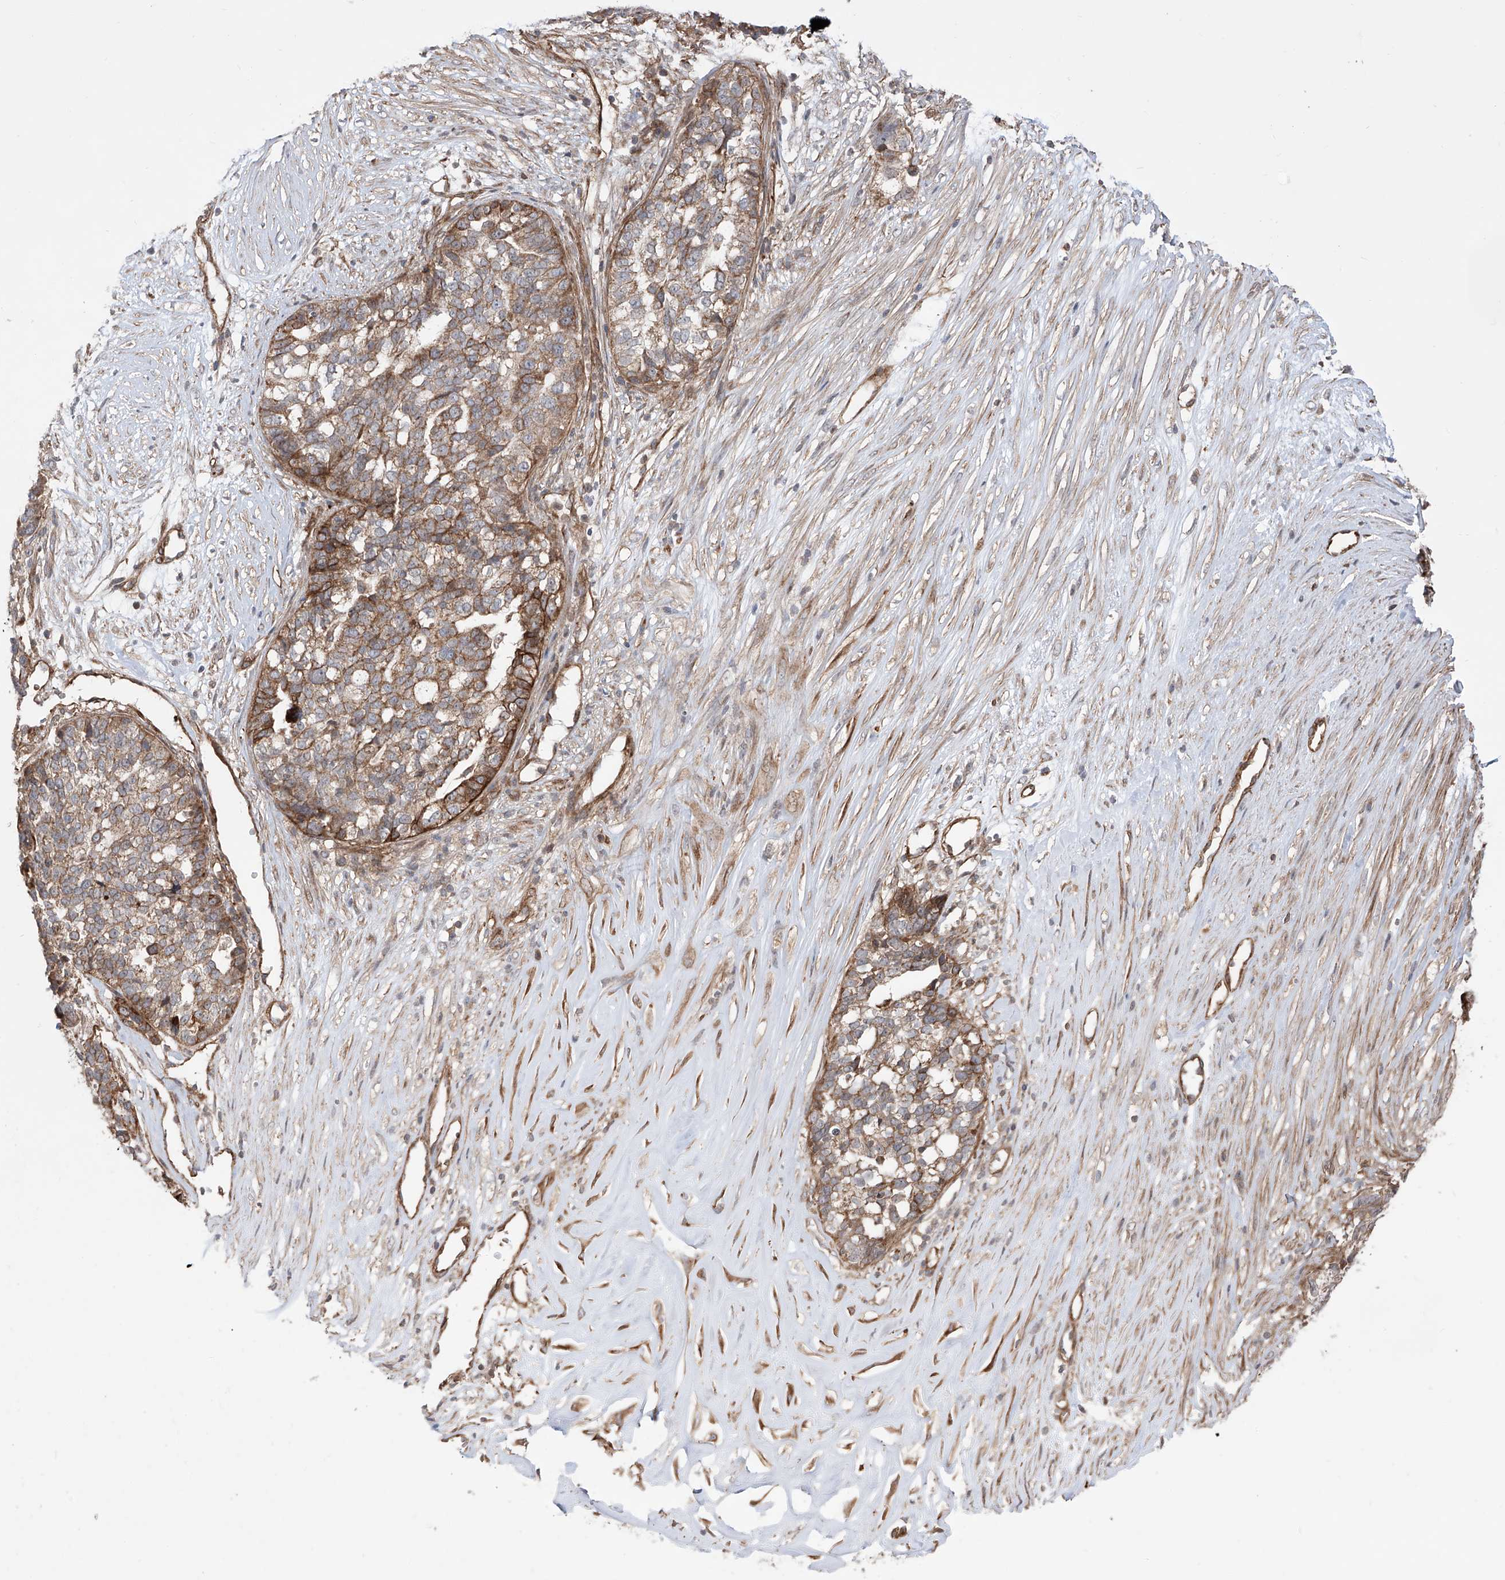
{"staining": {"intensity": "moderate", "quantity": ">75%", "location": "cytoplasmic/membranous"}, "tissue": "ovarian cancer", "cell_type": "Tumor cells", "image_type": "cancer", "snomed": [{"axis": "morphology", "description": "Cystadenocarcinoma, serous, NOS"}, {"axis": "topography", "description": "Ovary"}], "caption": "Protein analysis of ovarian cancer tissue demonstrates moderate cytoplasmic/membranous staining in approximately >75% of tumor cells. The staining is performed using DAB brown chromogen to label protein expression. The nuclei are counter-stained blue using hematoxylin.", "gene": "APAF1", "patient": {"sex": "female", "age": 59}}